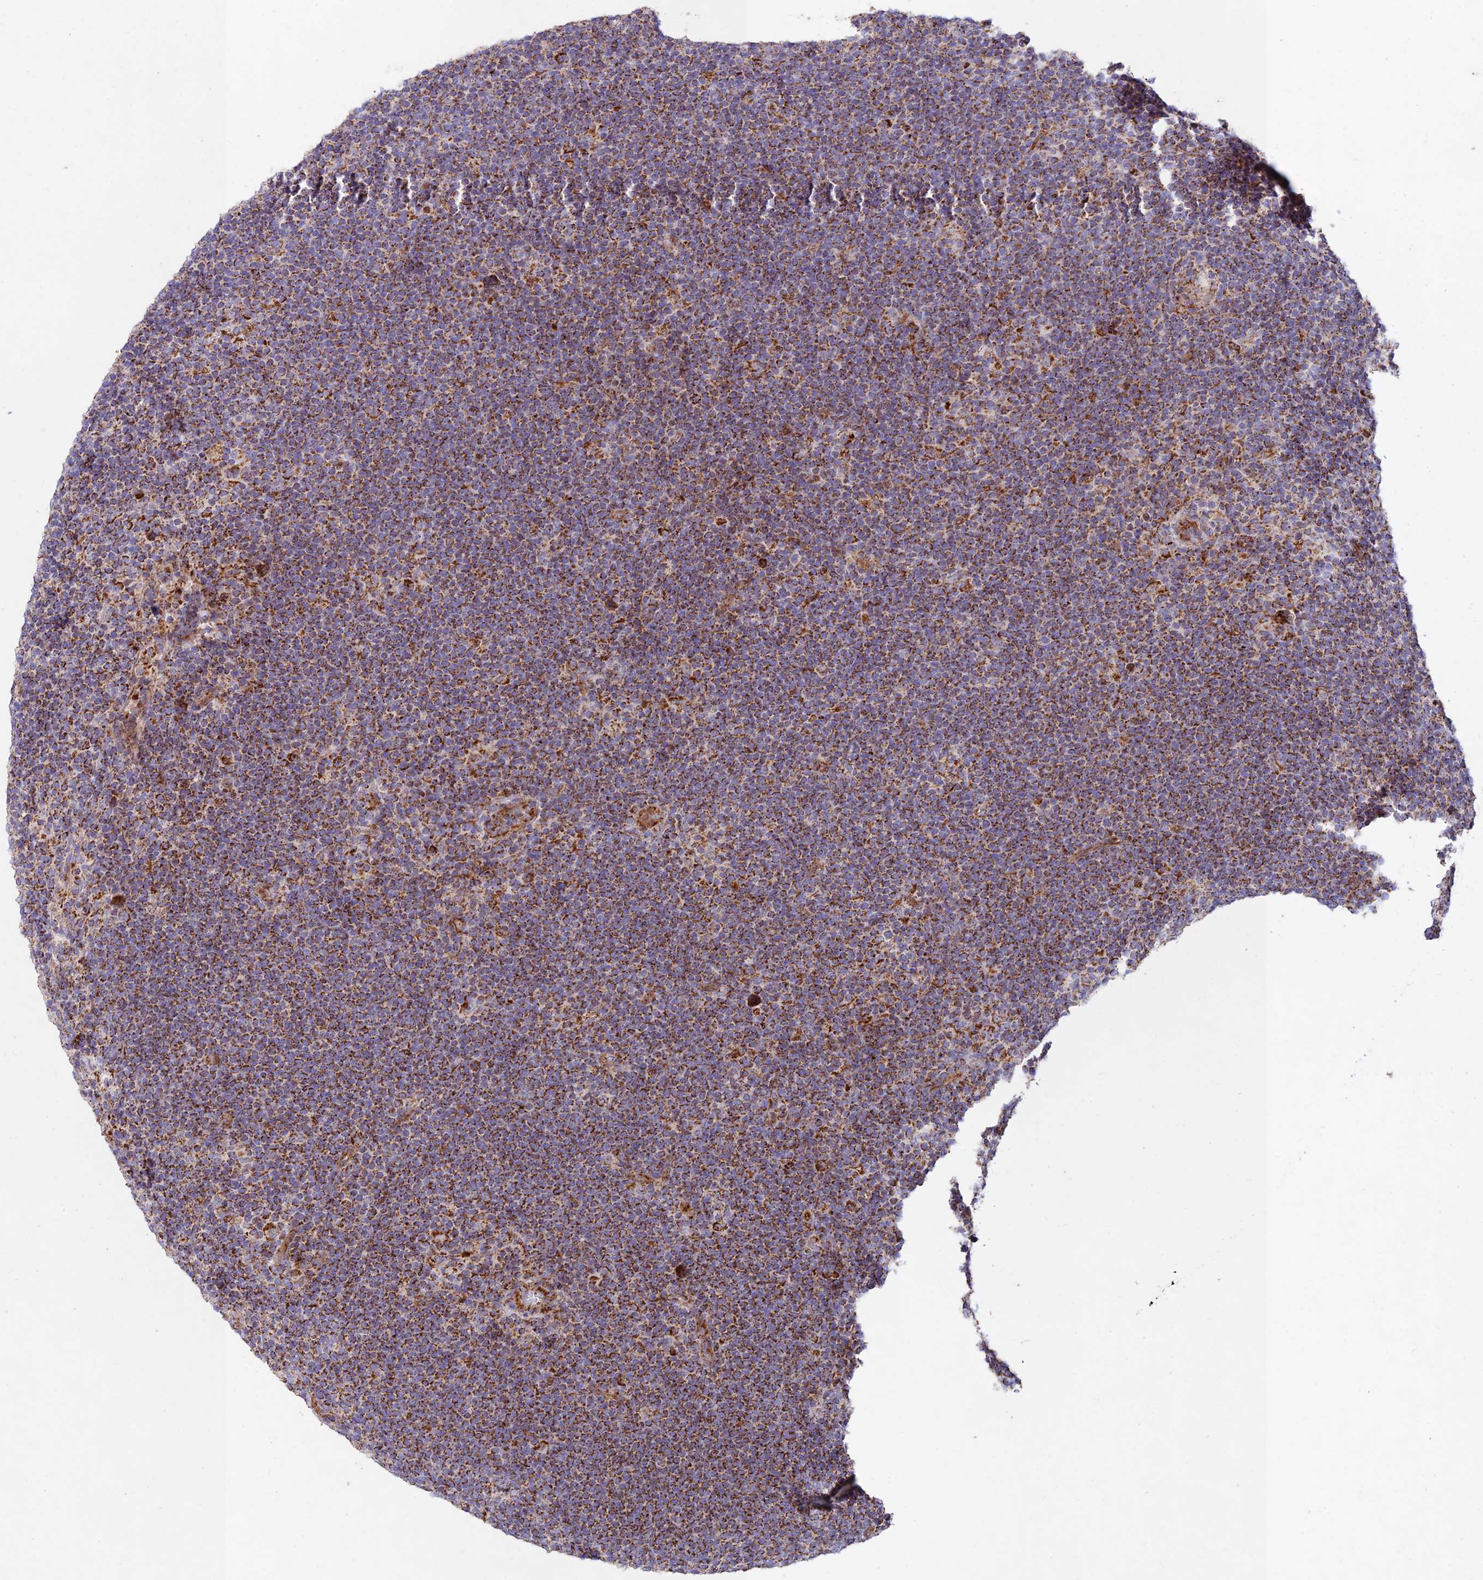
{"staining": {"intensity": "moderate", "quantity": ">75%", "location": "cytoplasmic/membranous"}, "tissue": "lymphoma", "cell_type": "Tumor cells", "image_type": "cancer", "snomed": [{"axis": "morphology", "description": "Hodgkin's disease, NOS"}, {"axis": "topography", "description": "Lymph node"}], "caption": "There is medium levels of moderate cytoplasmic/membranous positivity in tumor cells of Hodgkin's disease, as demonstrated by immunohistochemical staining (brown color).", "gene": "KHDC3L", "patient": {"sex": "female", "age": 57}}